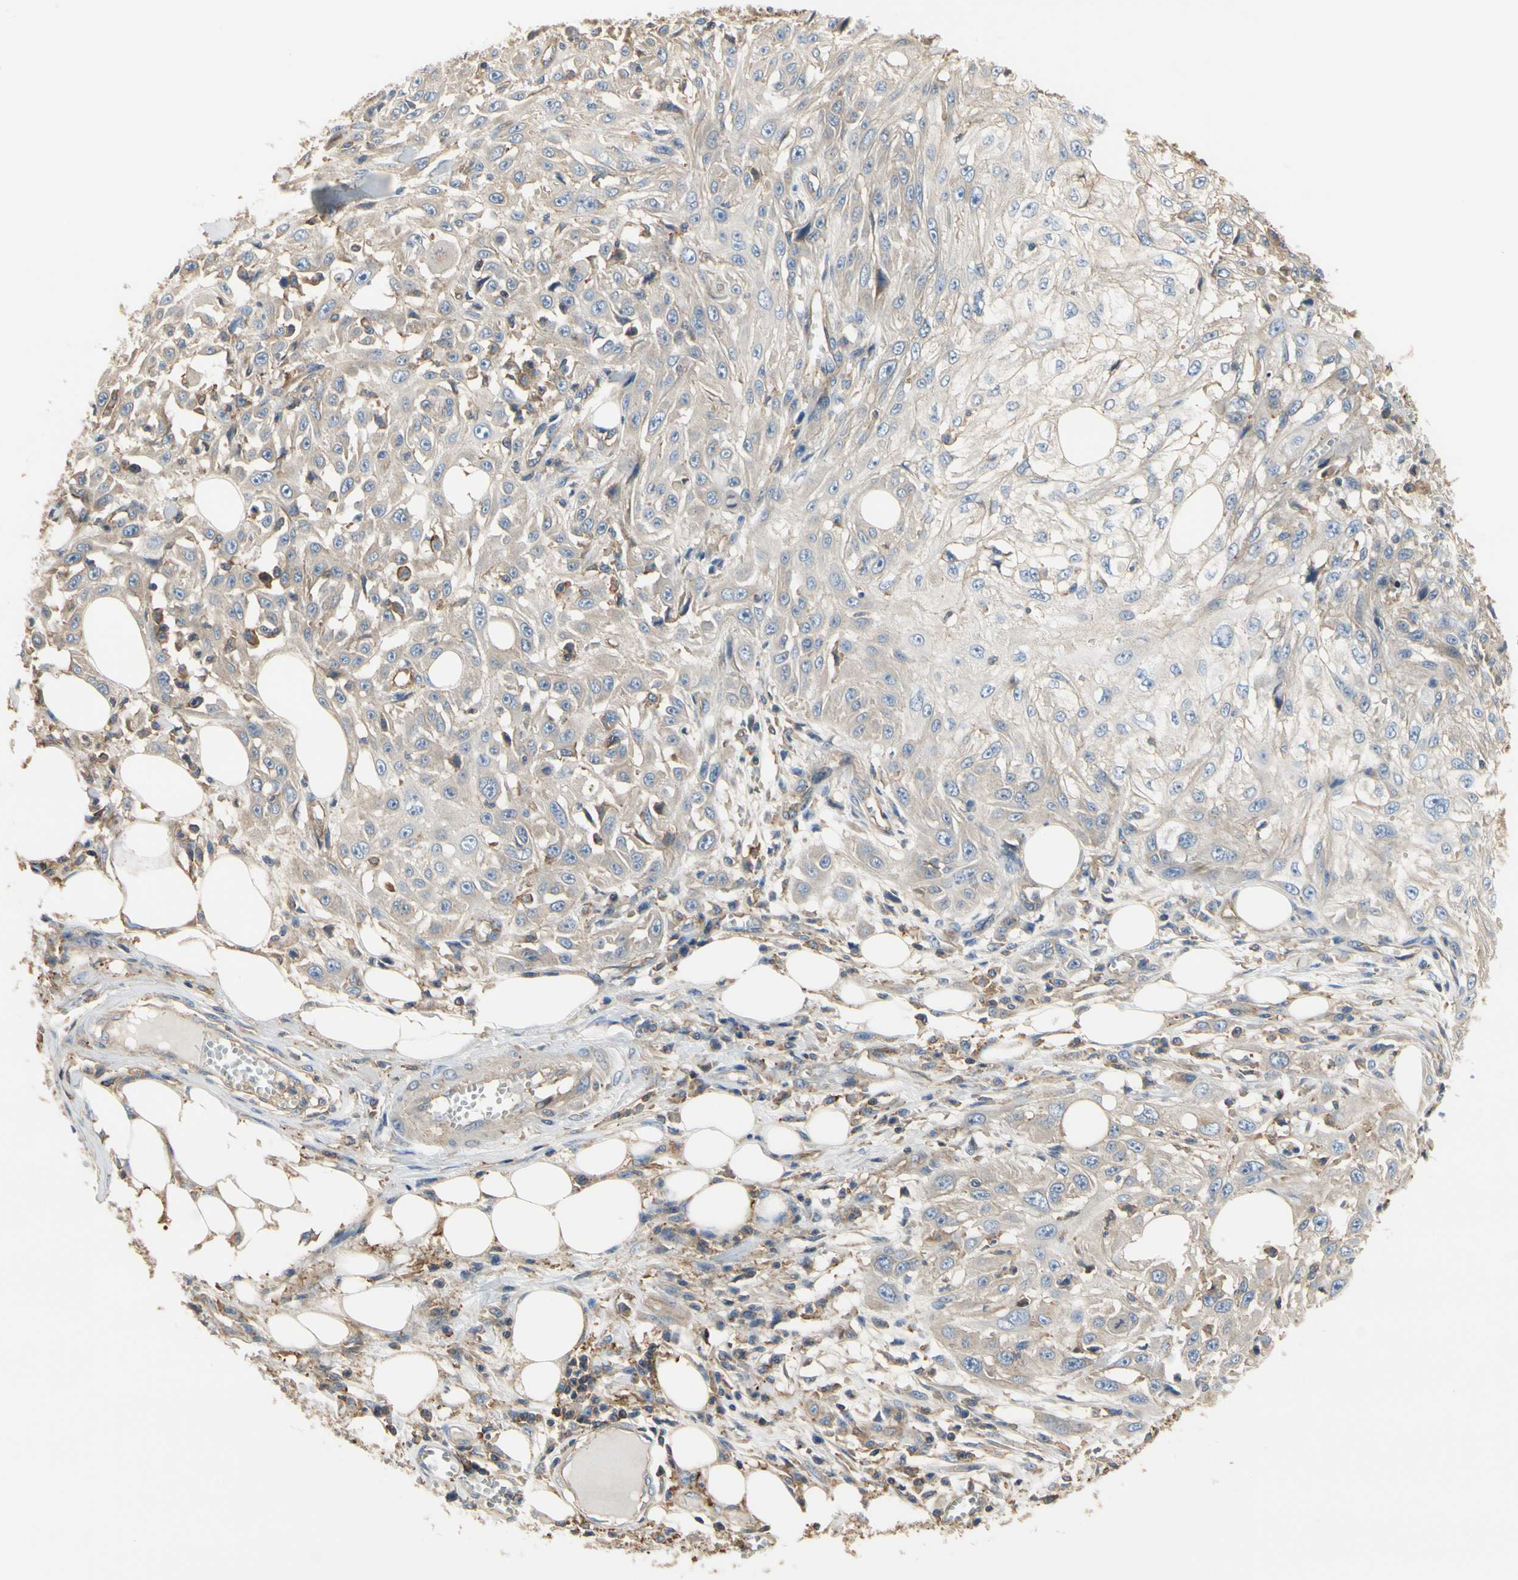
{"staining": {"intensity": "negative", "quantity": "none", "location": "none"}, "tissue": "skin cancer", "cell_type": "Tumor cells", "image_type": "cancer", "snomed": [{"axis": "morphology", "description": "Squamous cell carcinoma, NOS"}, {"axis": "topography", "description": "Skin"}], "caption": "Immunohistochemistry (IHC) histopathology image of human skin cancer (squamous cell carcinoma) stained for a protein (brown), which reveals no expression in tumor cells.", "gene": "IL1RL1", "patient": {"sex": "male", "age": 75}}